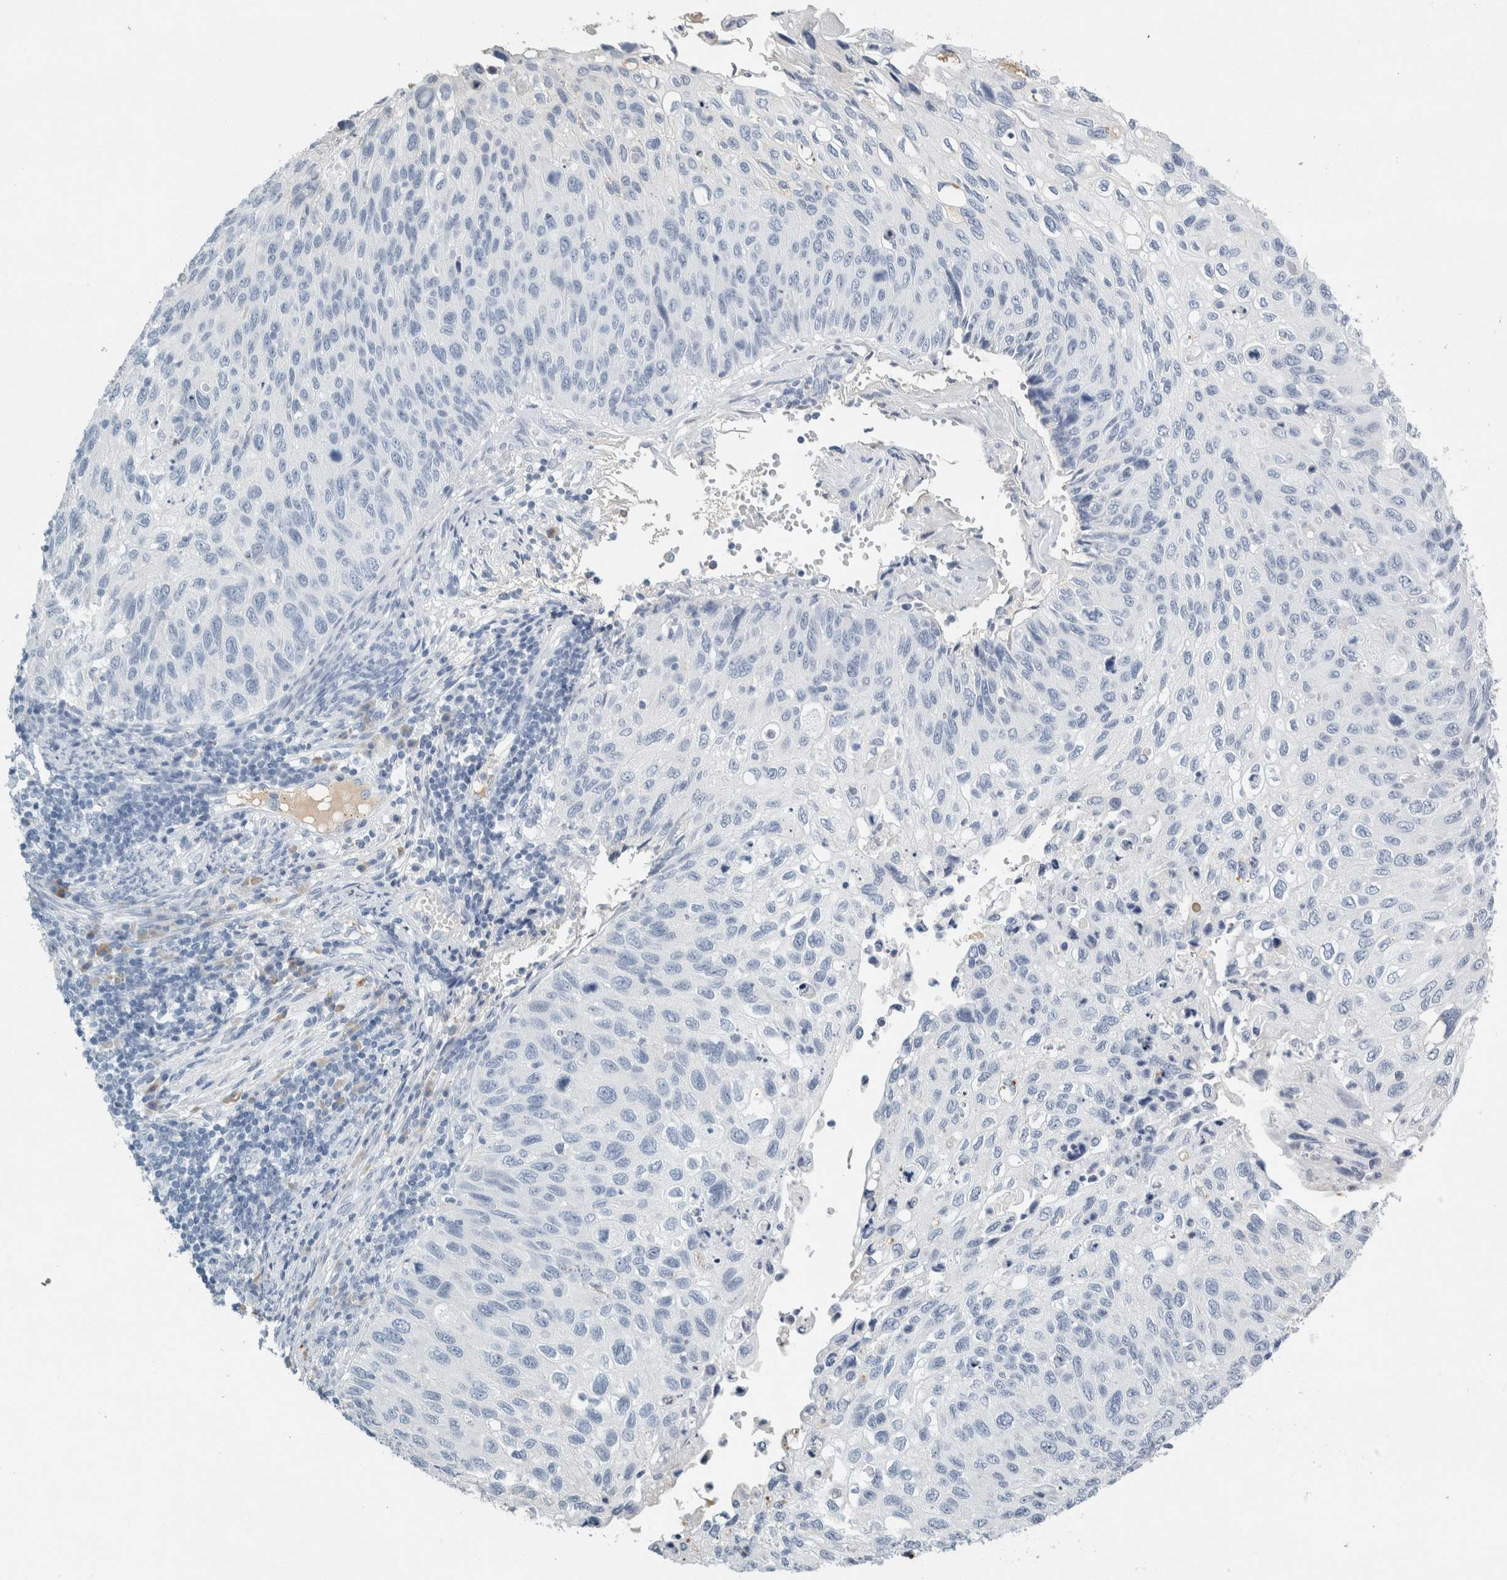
{"staining": {"intensity": "negative", "quantity": "none", "location": "none"}, "tissue": "cervical cancer", "cell_type": "Tumor cells", "image_type": "cancer", "snomed": [{"axis": "morphology", "description": "Squamous cell carcinoma, NOS"}, {"axis": "topography", "description": "Cervix"}], "caption": "Tumor cells show no significant protein positivity in cervical cancer (squamous cell carcinoma). (Stains: DAB IHC with hematoxylin counter stain, Microscopy: brightfield microscopy at high magnification).", "gene": "TSPAN8", "patient": {"sex": "female", "age": 70}}